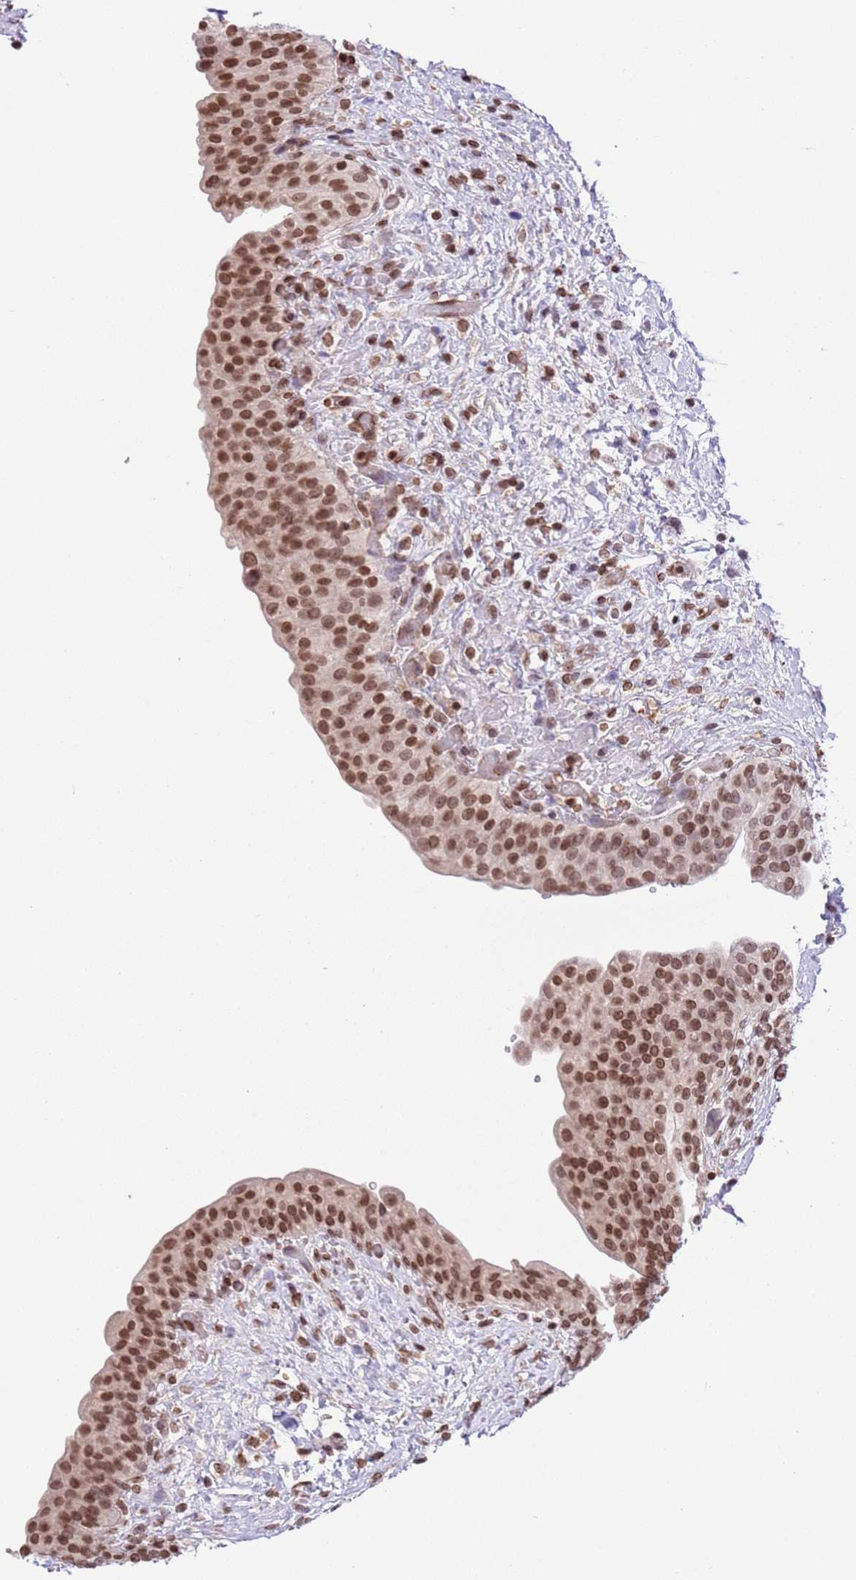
{"staining": {"intensity": "moderate", "quantity": ">75%", "location": "nuclear"}, "tissue": "urinary bladder", "cell_type": "Urothelial cells", "image_type": "normal", "snomed": [{"axis": "morphology", "description": "Normal tissue, NOS"}, {"axis": "topography", "description": "Urinary bladder"}], "caption": "Immunohistochemical staining of unremarkable human urinary bladder demonstrates >75% levels of moderate nuclear protein expression in about >75% of urothelial cells. (brown staining indicates protein expression, while blue staining denotes nuclei).", "gene": "NRIP1", "patient": {"sex": "male", "age": 69}}